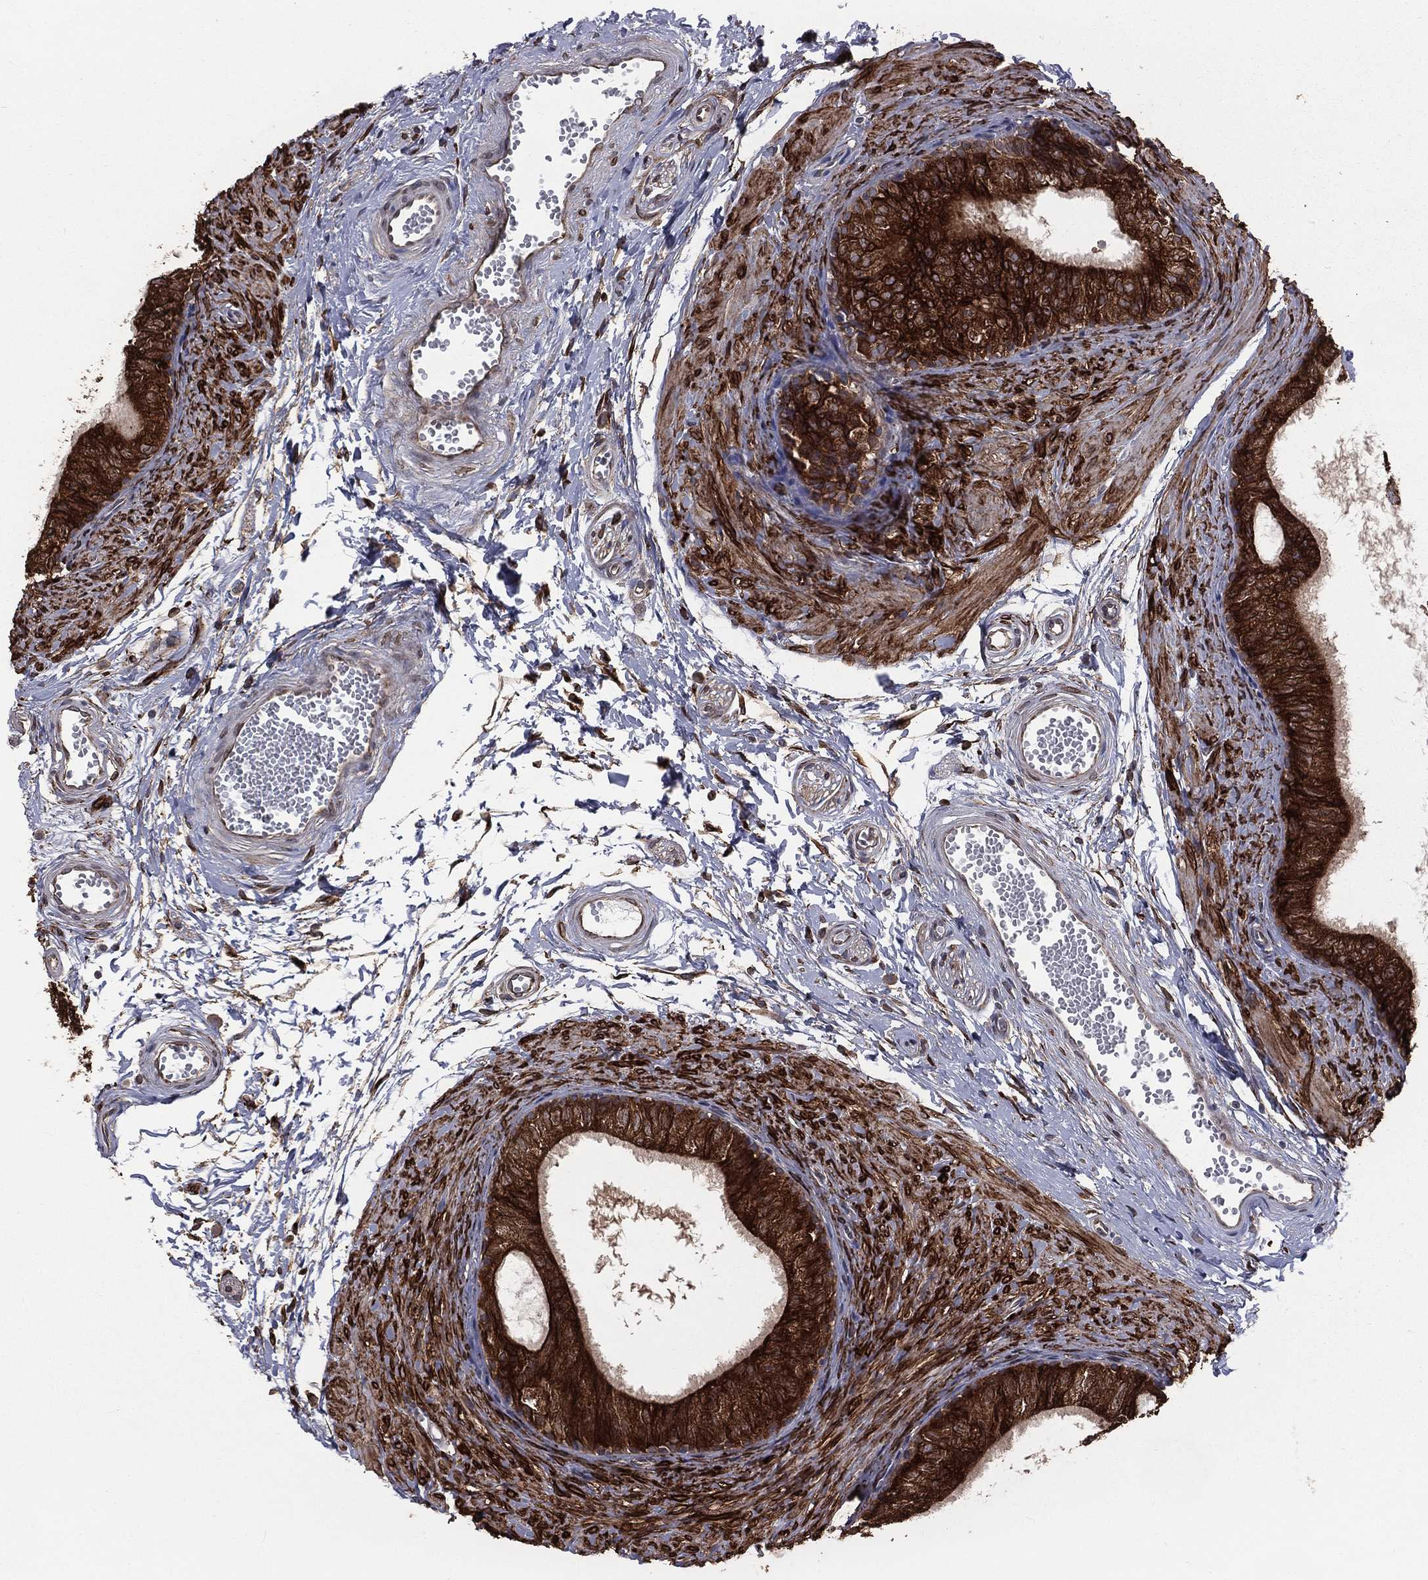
{"staining": {"intensity": "strong", "quantity": ">75%", "location": "cytoplasmic/membranous"}, "tissue": "epididymis", "cell_type": "Glandular cells", "image_type": "normal", "snomed": [{"axis": "morphology", "description": "Normal tissue, NOS"}, {"axis": "topography", "description": "Epididymis"}], "caption": "Immunohistochemistry (DAB (3,3'-diaminobenzidine)) staining of unremarkable epididymis shows strong cytoplasmic/membranous protein positivity in approximately >75% of glandular cells. (IHC, brightfield microscopy, high magnification).", "gene": "PGRMC1", "patient": {"sex": "male", "age": 22}}